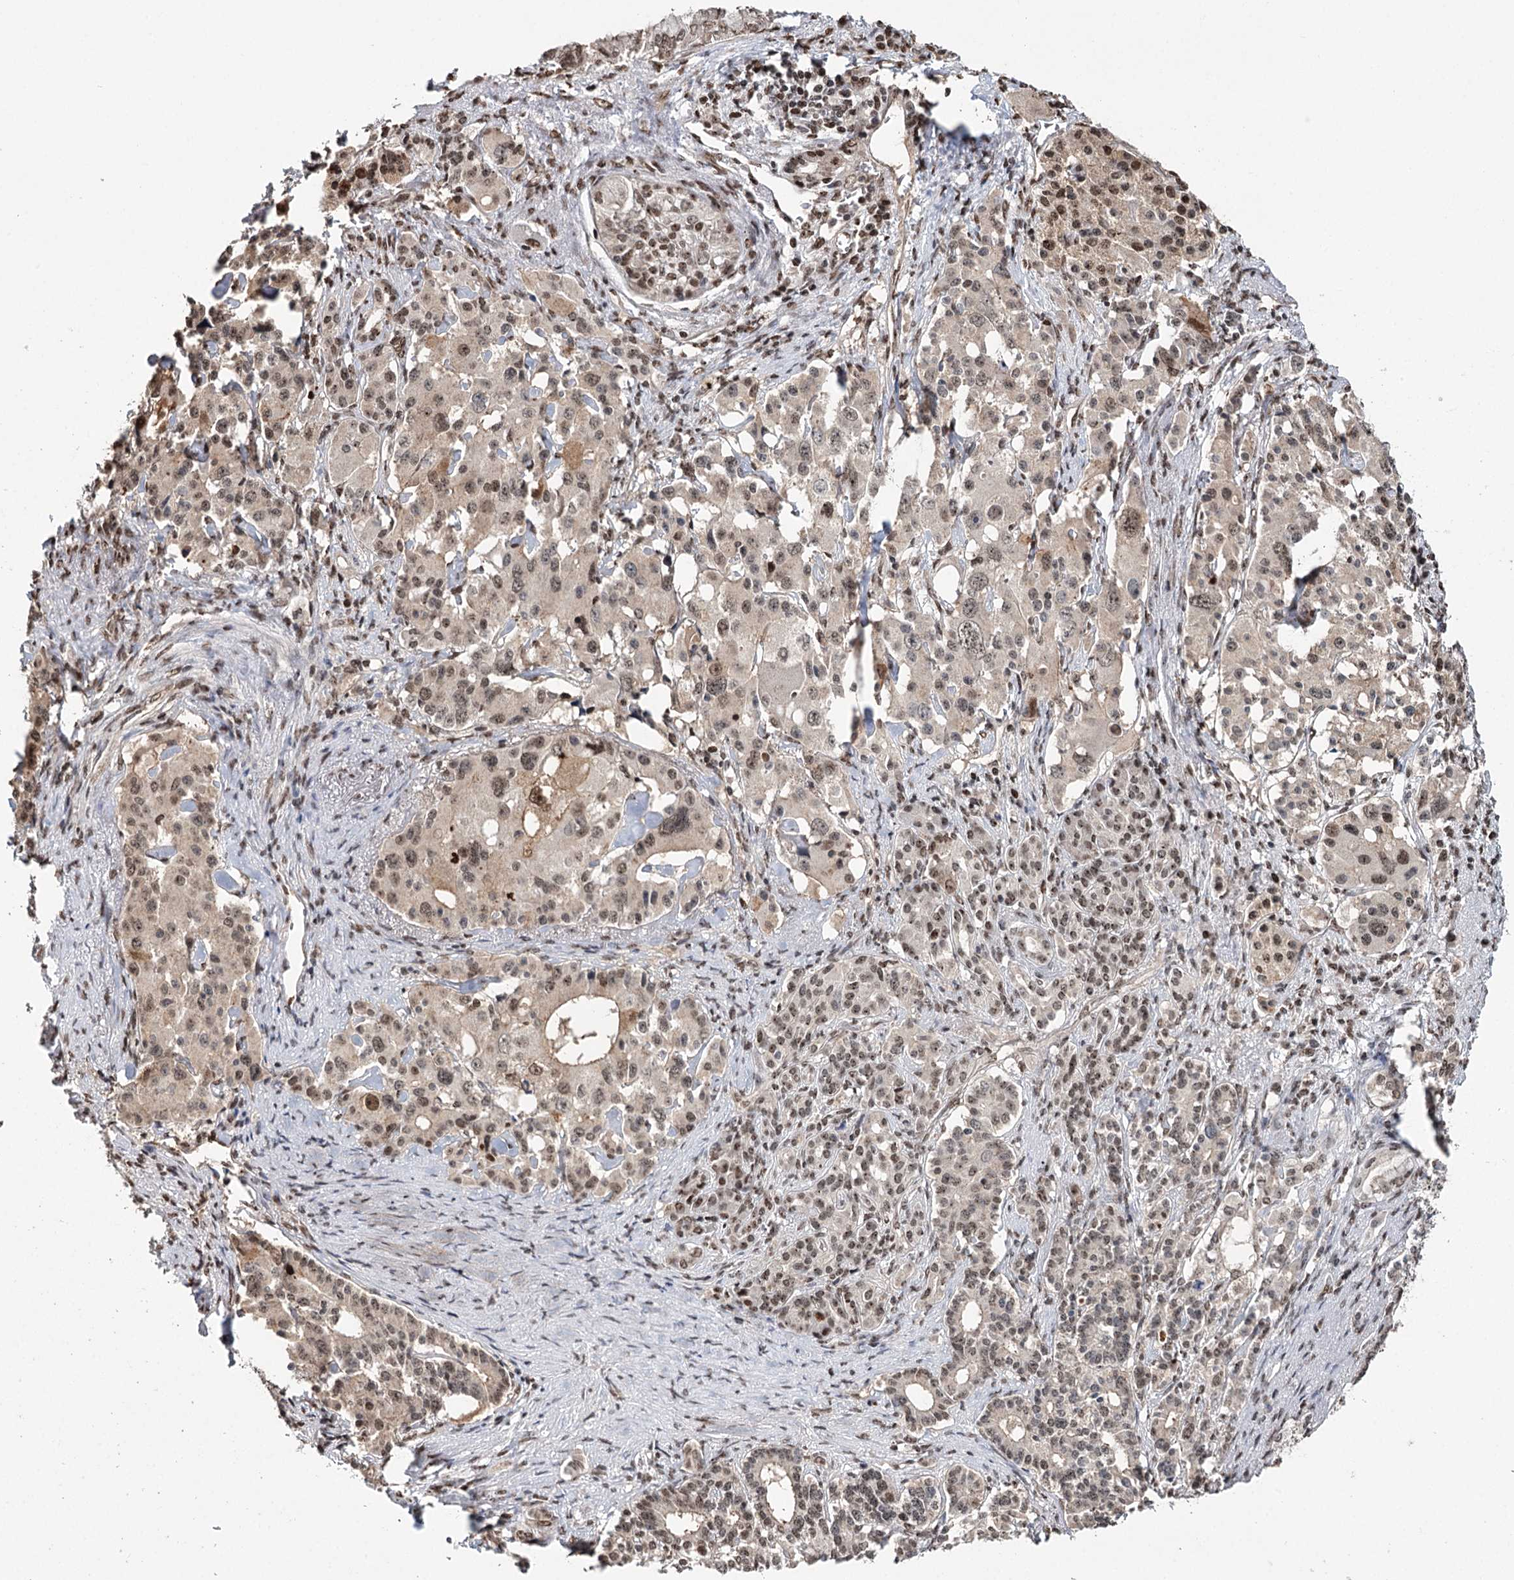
{"staining": {"intensity": "moderate", "quantity": "25%-75%", "location": "nuclear"}, "tissue": "pancreatic cancer", "cell_type": "Tumor cells", "image_type": "cancer", "snomed": [{"axis": "morphology", "description": "Adenocarcinoma, NOS"}, {"axis": "topography", "description": "Pancreas"}], "caption": "Moderate nuclear staining for a protein is appreciated in about 25%-75% of tumor cells of pancreatic cancer (adenocarcinoma) using immunohistochemistry (IHC).", "gene": "RPS27A", "patient": {"sex": "female", "age": 74}}